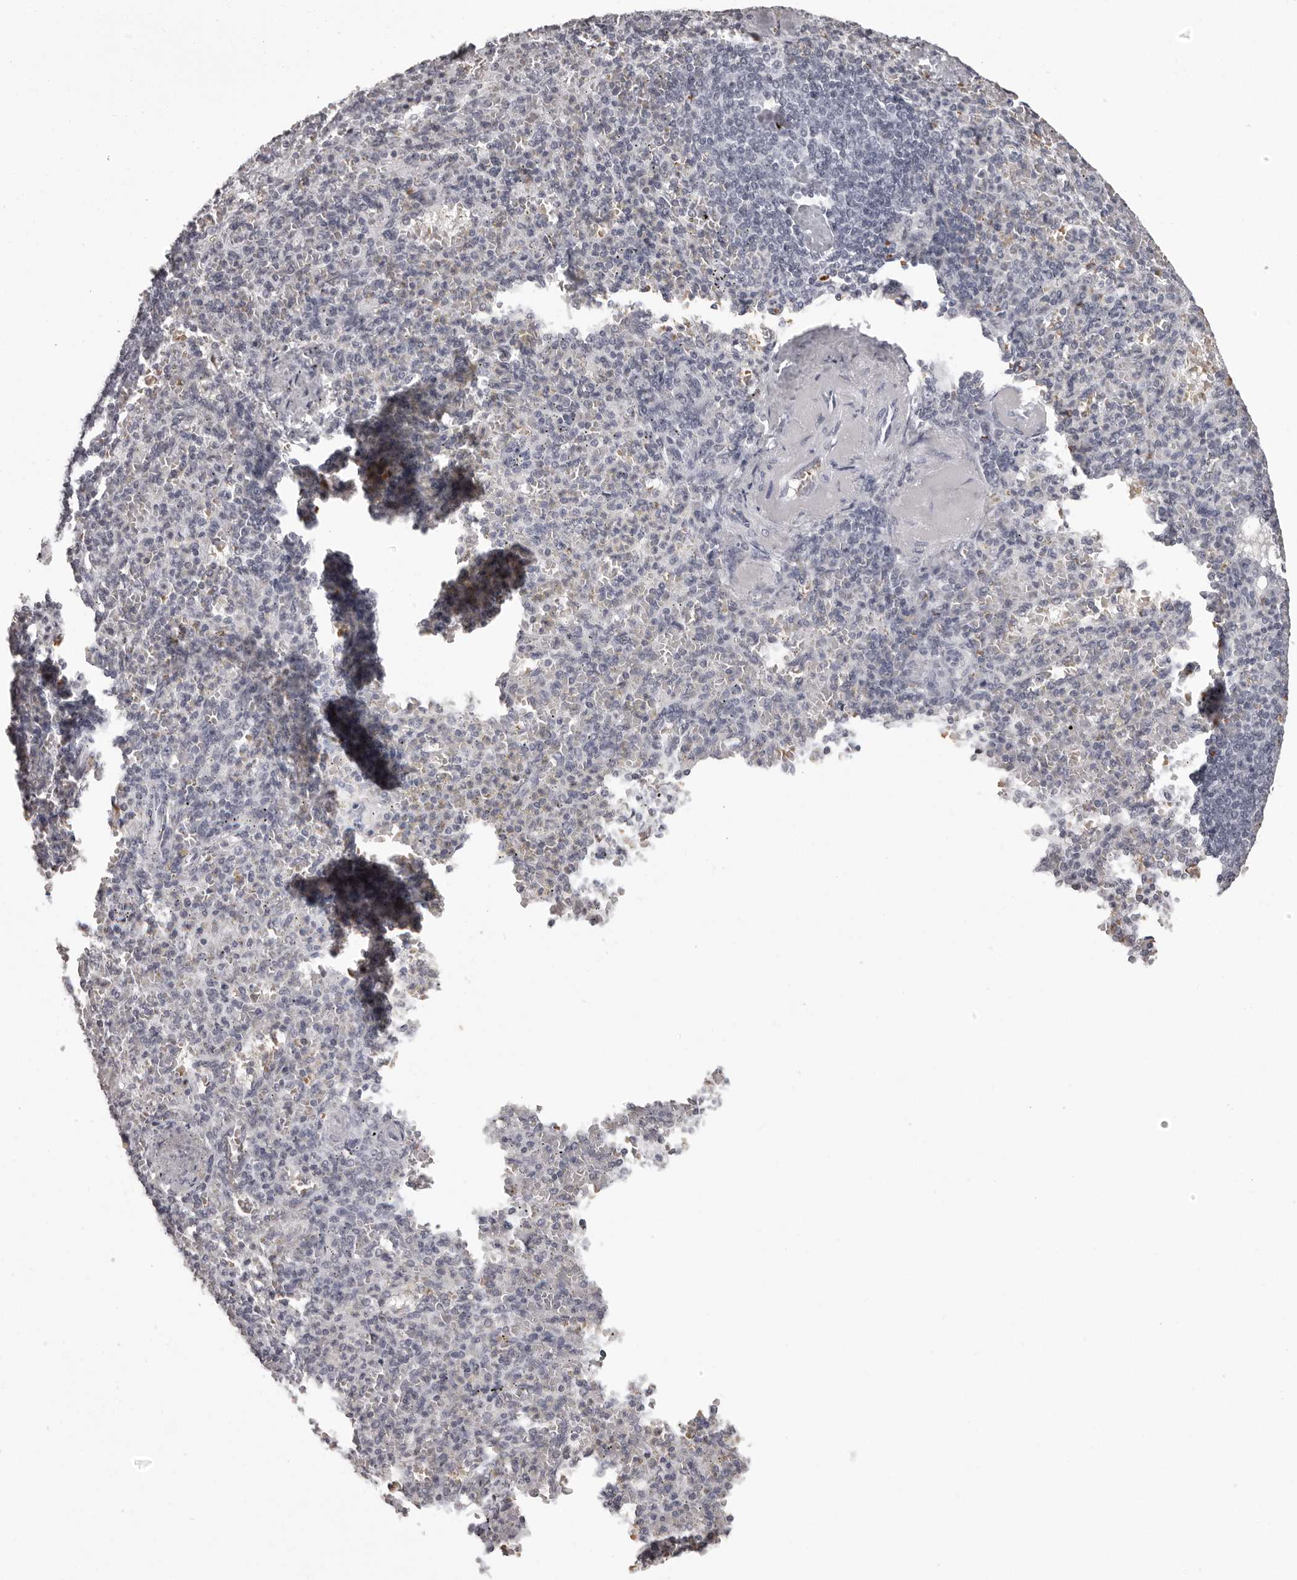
{"staining": {"intensity": "negative", "quantity": "none", "location": "none"}, "tissue": "spleen", "cell_type": "Cells in red pulp", "image_type": "normal", "snomed": [{"axis": "morphology", "description": "Normal tissue, NOS"}, {"axis": "topography", "description": "Spleen"}], "caption": "An image of spleen stained for a protein shows no brown staining in cells in red pulp.", "gene": "C8orf74", "patient": {"sex": "female", "age": 74}}